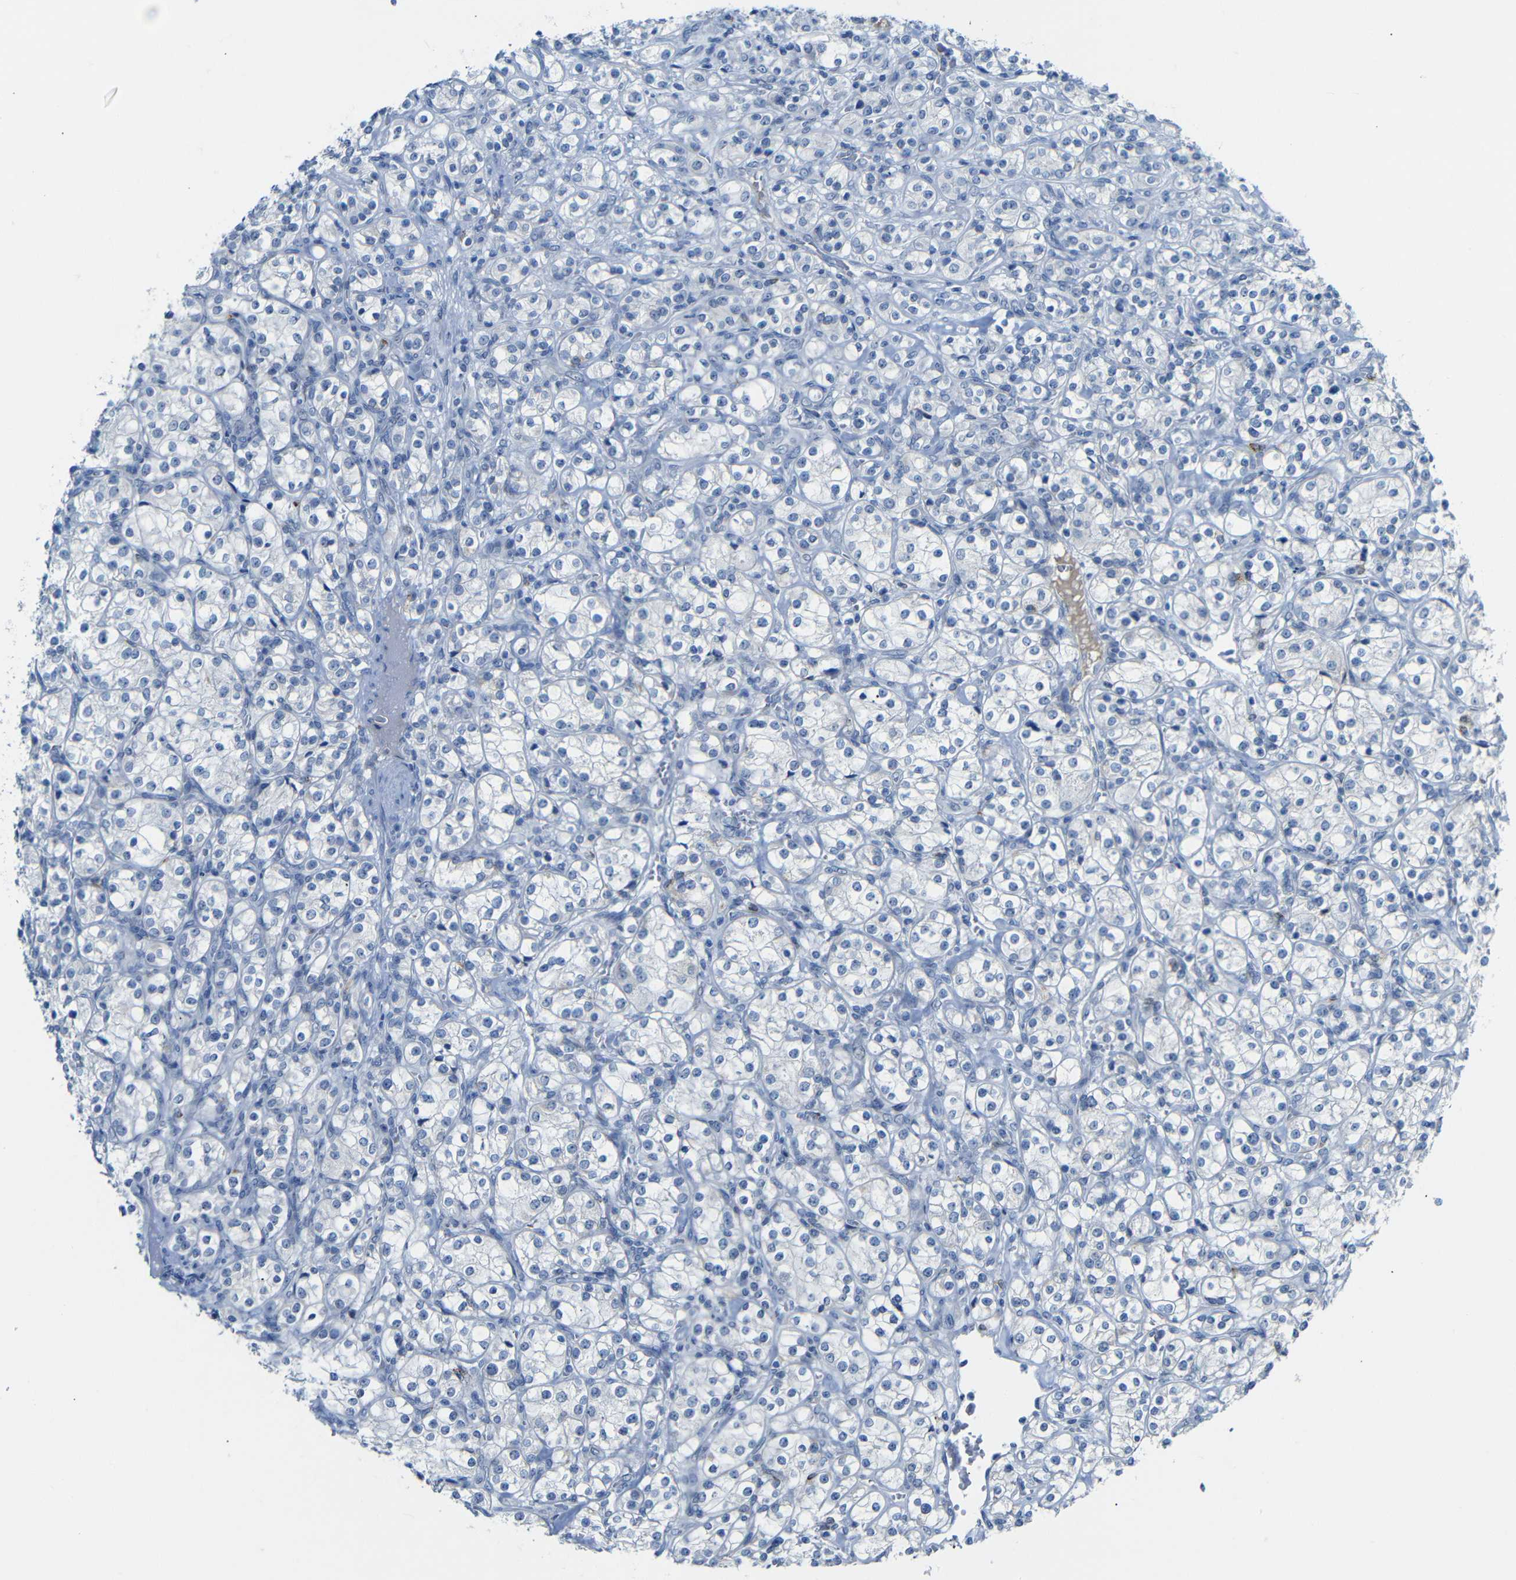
{"staining": {"intensity": "negative", "quantity": "none", "location": "none"}, "tissue": "renal cancer", "cell_type": "Tumor cells", "image_type": "cancer", "snomed": [{"axis": "morphology", "description": "Adenocarcinoma, NOS"}, {"axis": "topography", "description": "Kidney"}], "caption": "This is an immunohistochemistry (IHC) image of human adenocarcinoma (renal). There is no staining in tumor cells.", "gene": "C15orf48", "patient": {"sex": "male", "age": 77}}